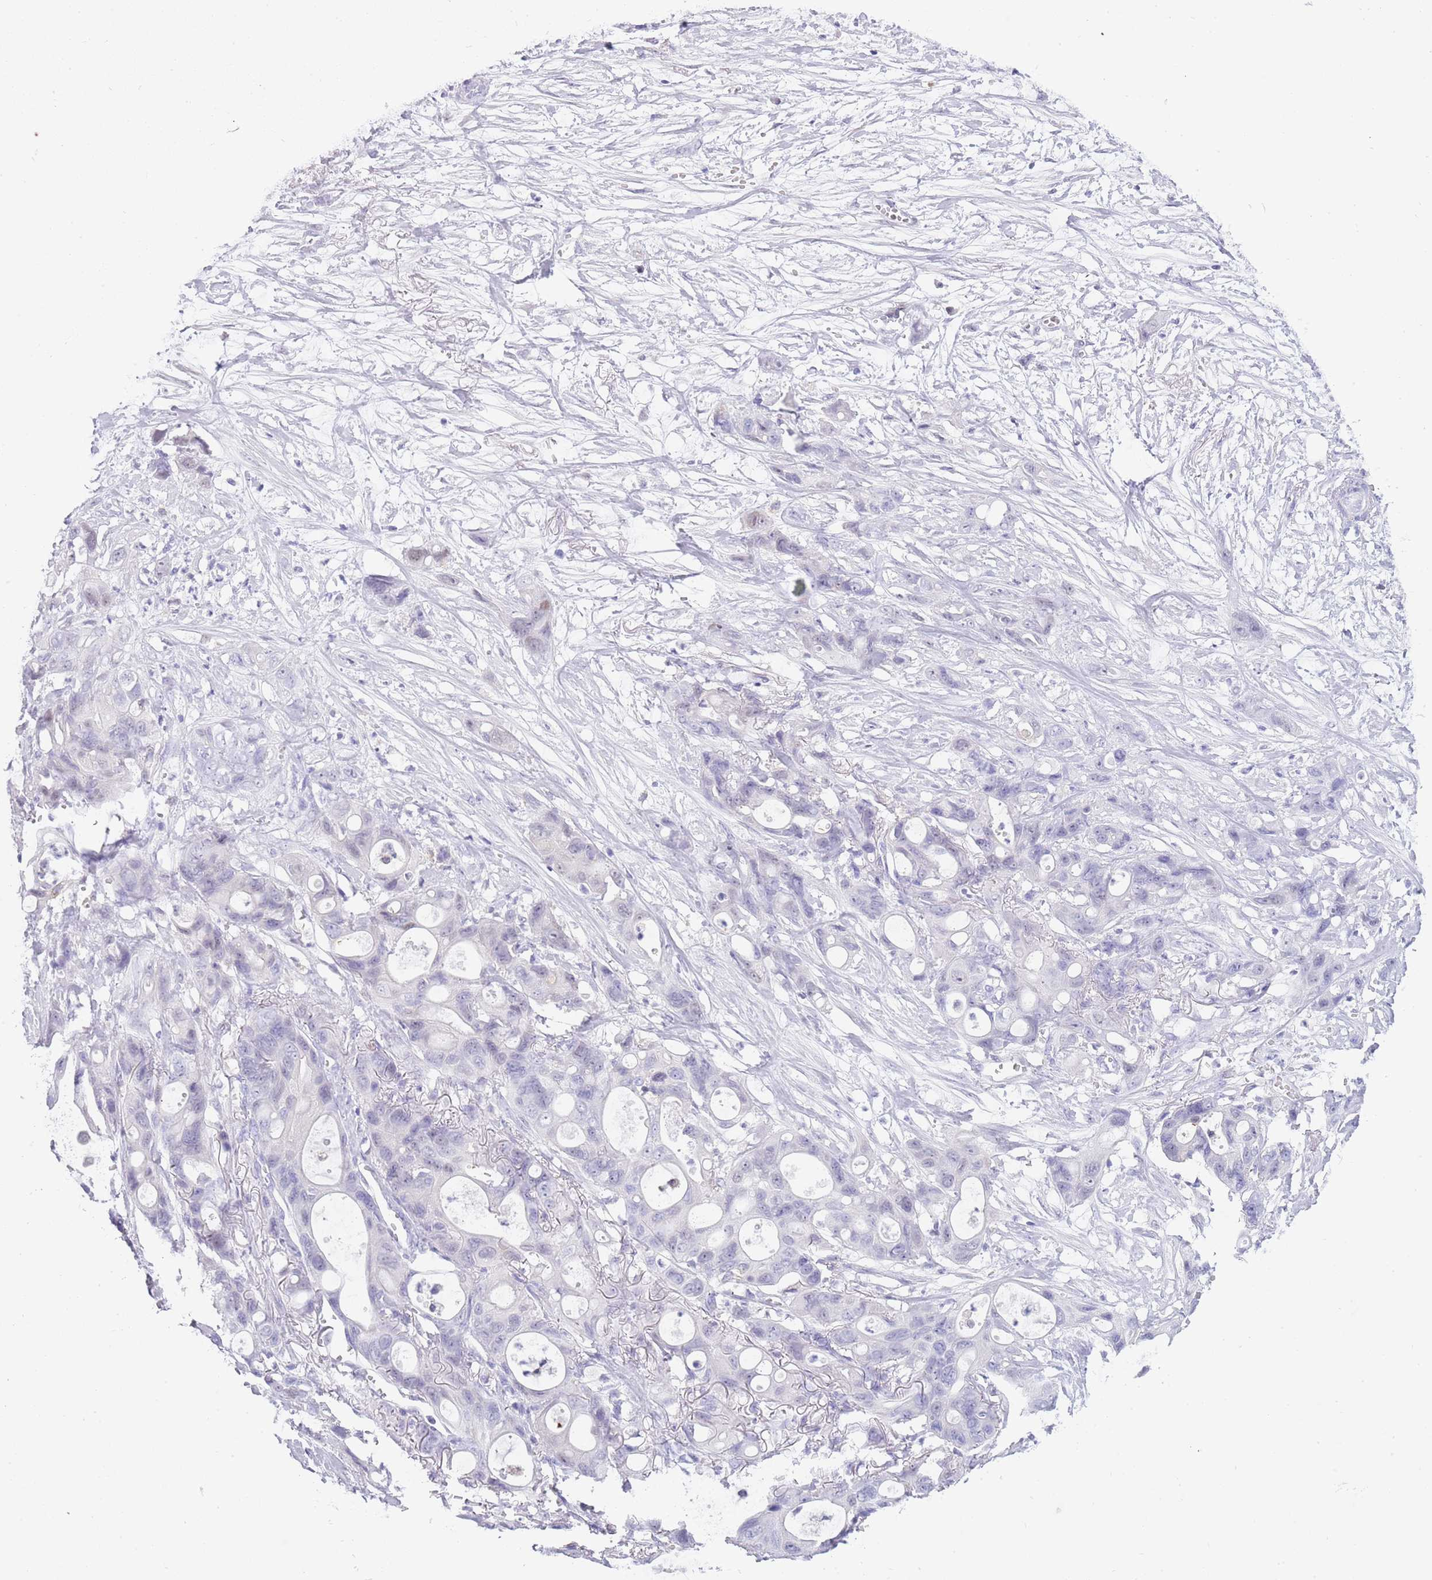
{"staining": {"intensity": "negative", "quantity": "none", "location": "none"}, "tissue": "ovarian cancer", "cell_type": "Tumor cells", "image_type": "cancer", "snomed": [{"axis": "morphology", "description": "Cystadenocarcinoma, mucinous, NOS"}, {"axis": "topography", "description": "Ovary"}], "caption": "Tumor cells show no significant protein staining in ovarian cancer (mucinous cystadenocarcinoma). Brightfield microscopy of immunohistochemistry (IHC) stained with DAB (brown) and hematoxylin (blue), captured at high magnification.", "gene": "PPP1R17", "patient": {"sex": "female", "age": 70}}